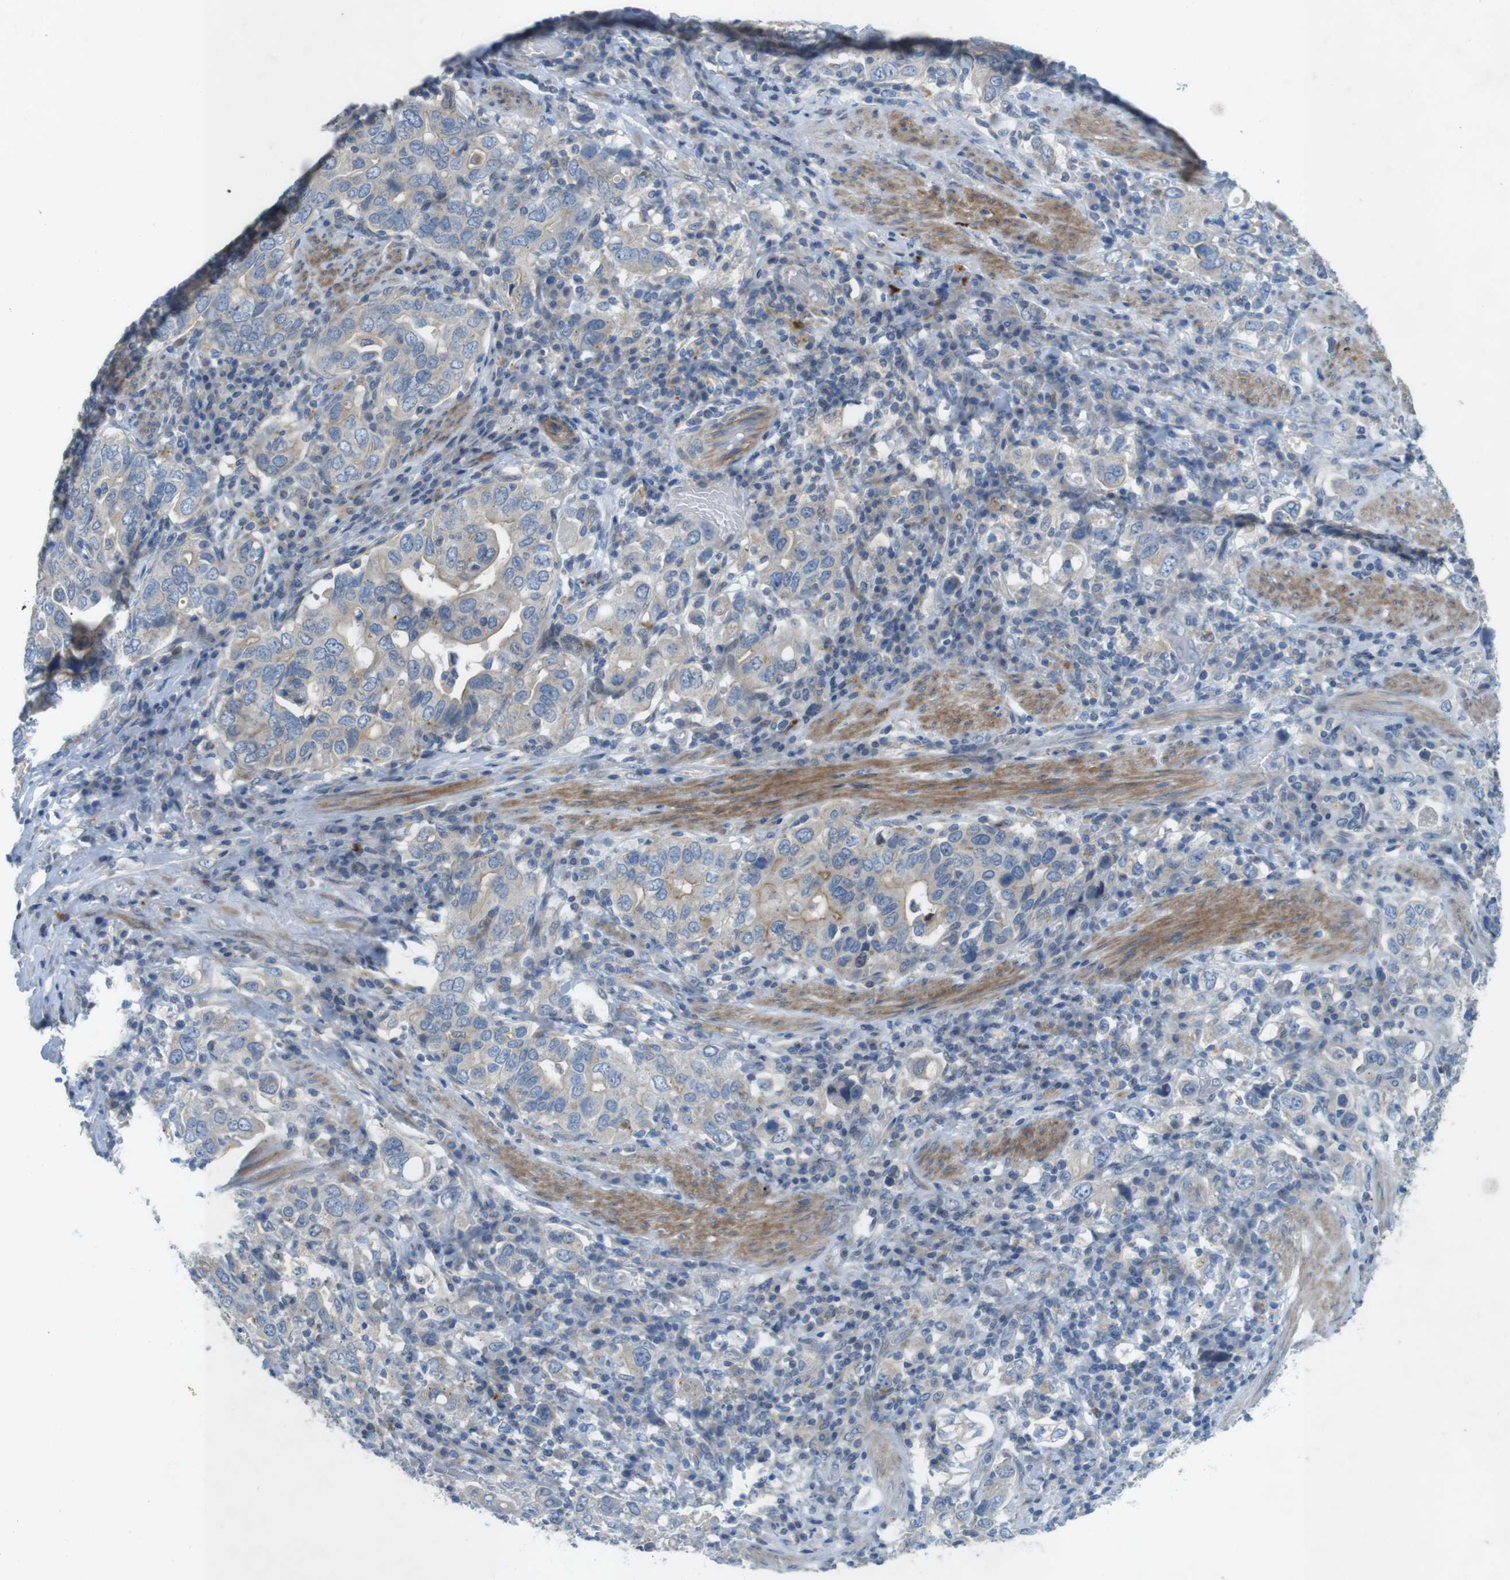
{"staining": {"intensity": "negative", "quantity": "none", "location": "none"}, "tissue": "stomach cancer", "cell_type": "Tumor cells", "image_type": "cancer", "snomed": [{"axis": "morphology", "description": "Adenocarcinoma, NOS"}, {"axis": "topography", "description": "Stomach, upper"}], "caption": "A histopathology image of human stomach cancer is negative for staining in tumor cells.", "gene": "TYW1", "patient": {"sex": "male", "age": 62}}